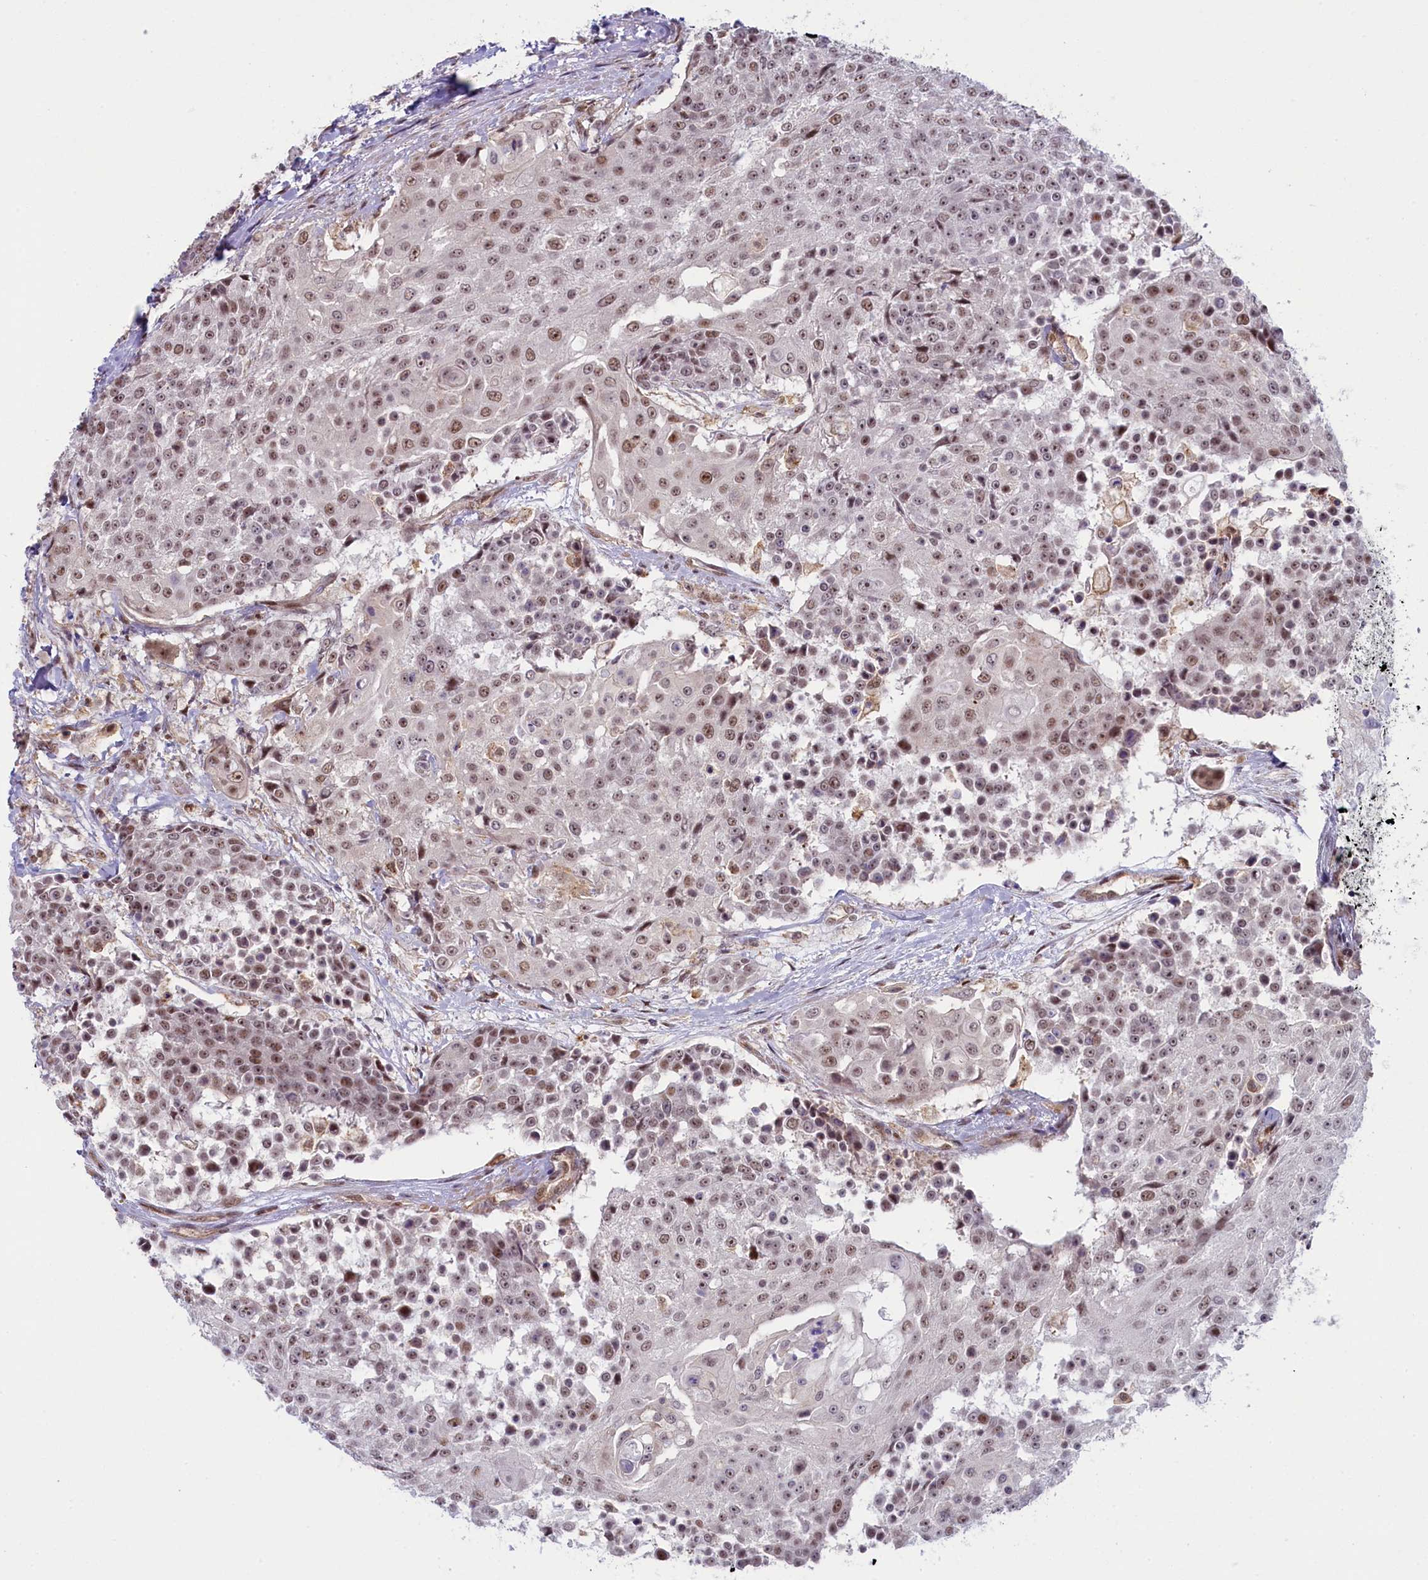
{"staining": {"intensity": "moderate", "quantity": ">75%", "location": "nuclear"}, "tissue": "urothelial cancer", "cell_type": "Tumor cells", "image_type": "cancer", "snomed": [{"axis": "morphology", "description": "Urothelial carcinoma, High grade"}, {"axis": "topography", "description": "Urinary bladder"}], "caption": "A brown stain shows moderate nuclear expression of a protein in urothelial cancer tumor cells.", "gene": "FCHO1", "patient": {"sex": "female", "age": 63}}